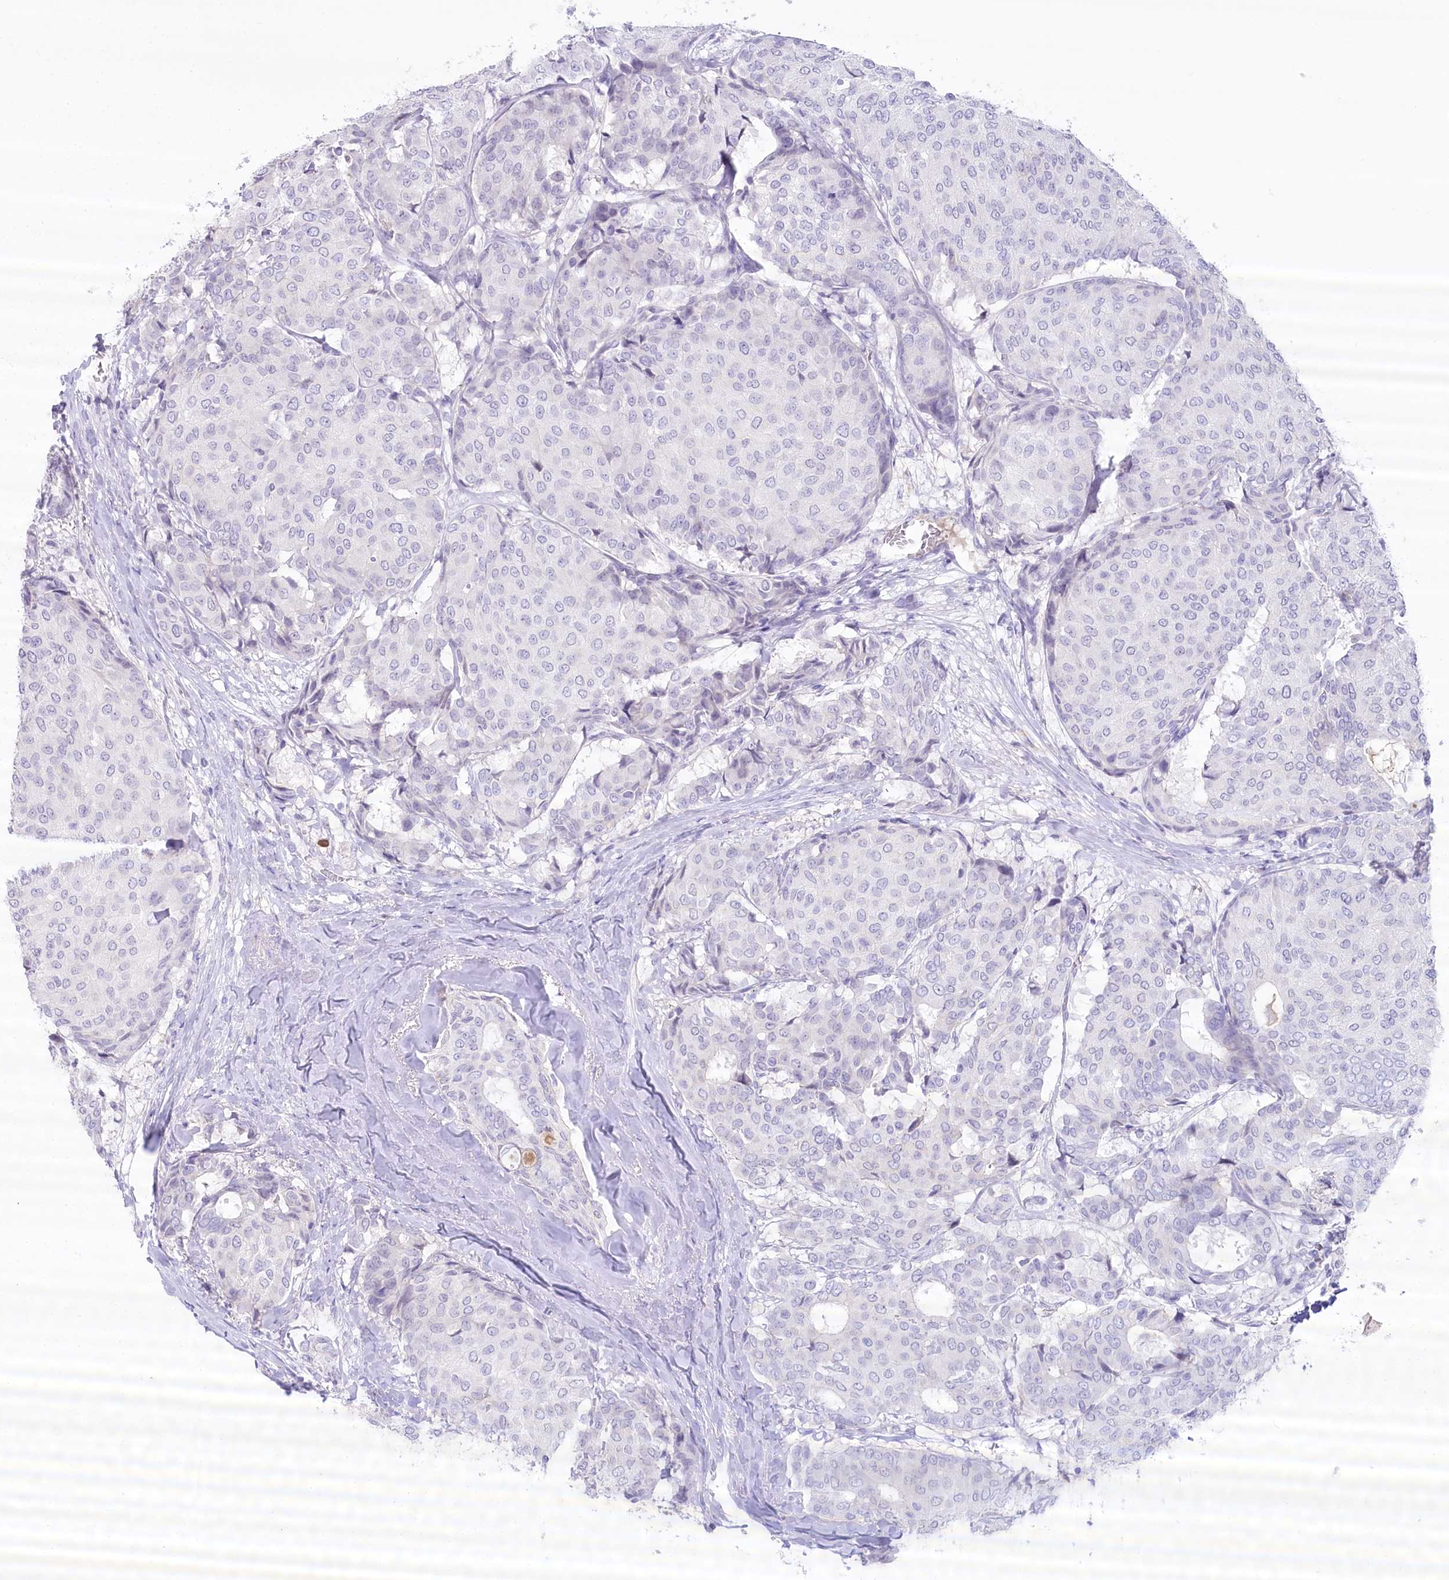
{"staining": {"intensity": "negative", "quantity": "none", "location": "none"}, "tissue": "breast cancer", "cell_type": "Tumor cells", "image_type": "cancer", "snomed": [{"axis": "morphology", "description": "Duct carcinoma"}, {"axis": "topography", "description": "Breast"}], "caption": "Micrograph shows no protein staining in tumor cells of breast cancer tissue.", "gene": "MYOZ1", "patient": {"sex": "female", "age": 75}}